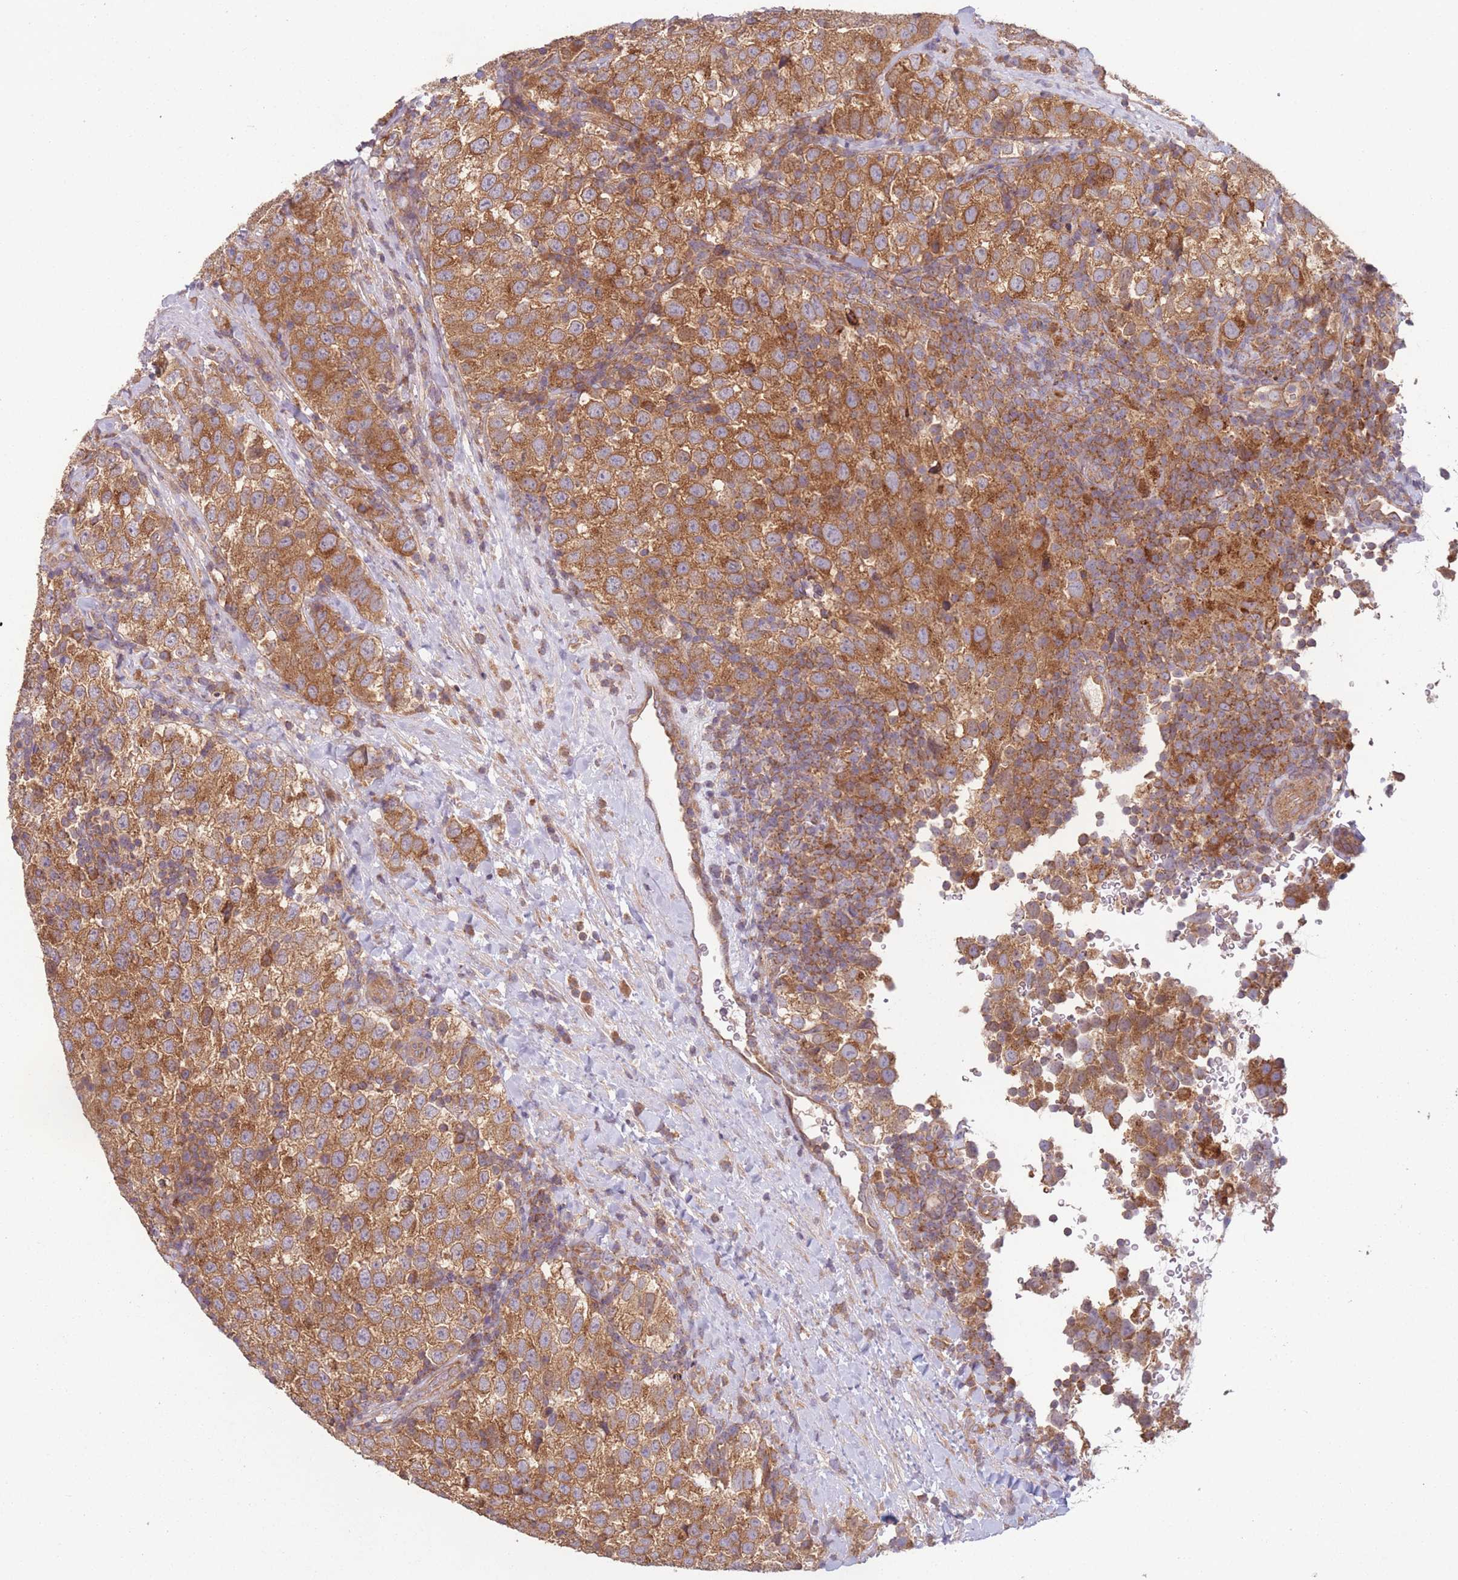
{"staining": {"intensity": "moderate", "quantity": ">75%", "location": "cytoplasmic/membranous"}, "tissue": "testis cancer", "cell_type": "Tumor cells", "image_type": "cancer", "snomed": [{"axis": "morphology", "description": "Seminoma, NOS"}, {"axis": "topography", "description": "Testis"}], "caption": "Moderate cytoplasmic/membranous staining is present in approximately >75% of tumor cells in testis cancer. (DAB (3,3'-diaminobenzidine) = brown stain, brightfield microscopy at high magnification).", "gene": "WASHC2A", "patient": {"sex": "male", "age": 34}}